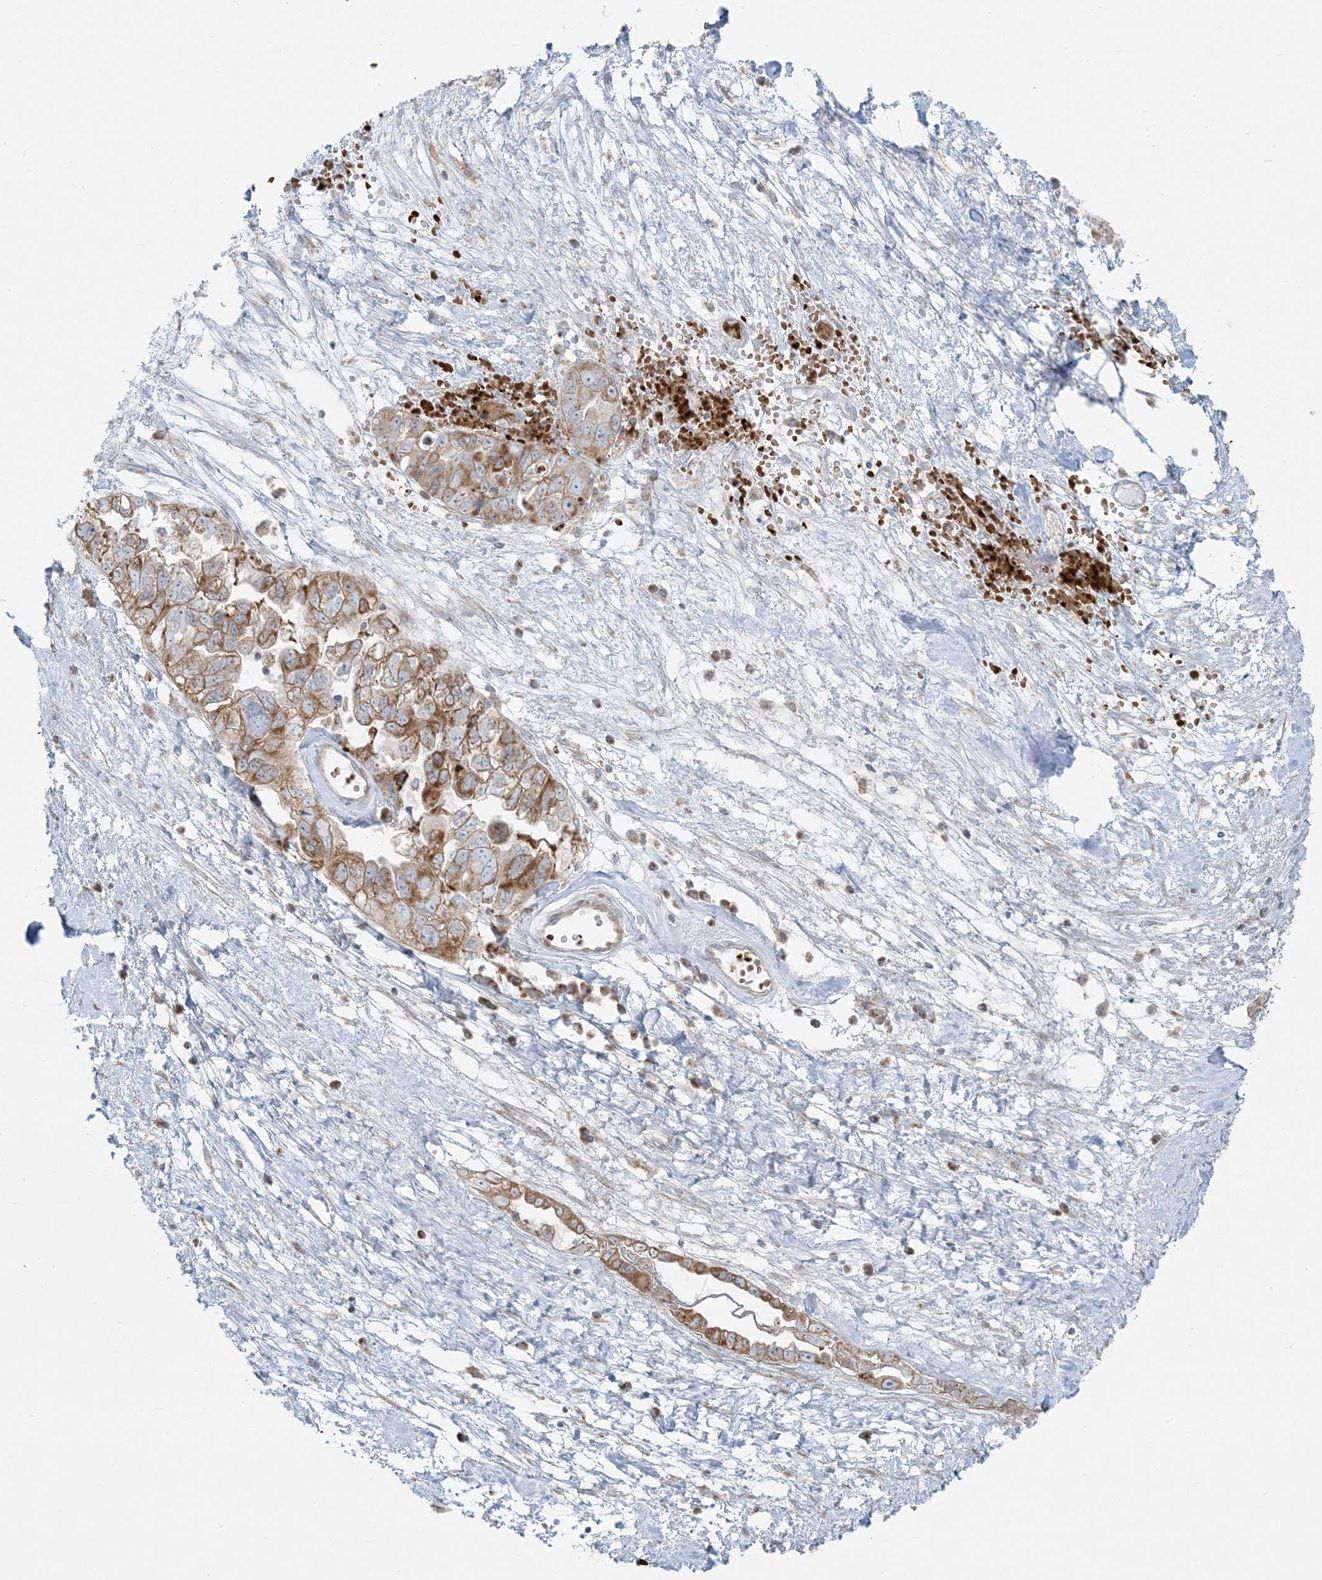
{"staining": {"intensity": "moderate", "quantity": ">75%", "location": "cytoplasmic/membranous"}, "tissue": "ovarian cancer", "cell_type": "Tumor cells", "image_type": "cancer", "snomed": [{"axis": "morphology", "description": "Carcinoma, NOS"}, {"axis": "morphology", "description": "Cystadenocarcinoma, serous, NOS"}, {"axis": "topography", "description": "Ovary"}], "caption": "Immunohistochemical staining of ovarian carcinoma displays medium levels of moderate cytoplasmic/membranous protein staining in approximately >75% of tumor cells.", "gene": "PIK3R4", "patient": {"sex": "female", "age": 69}}